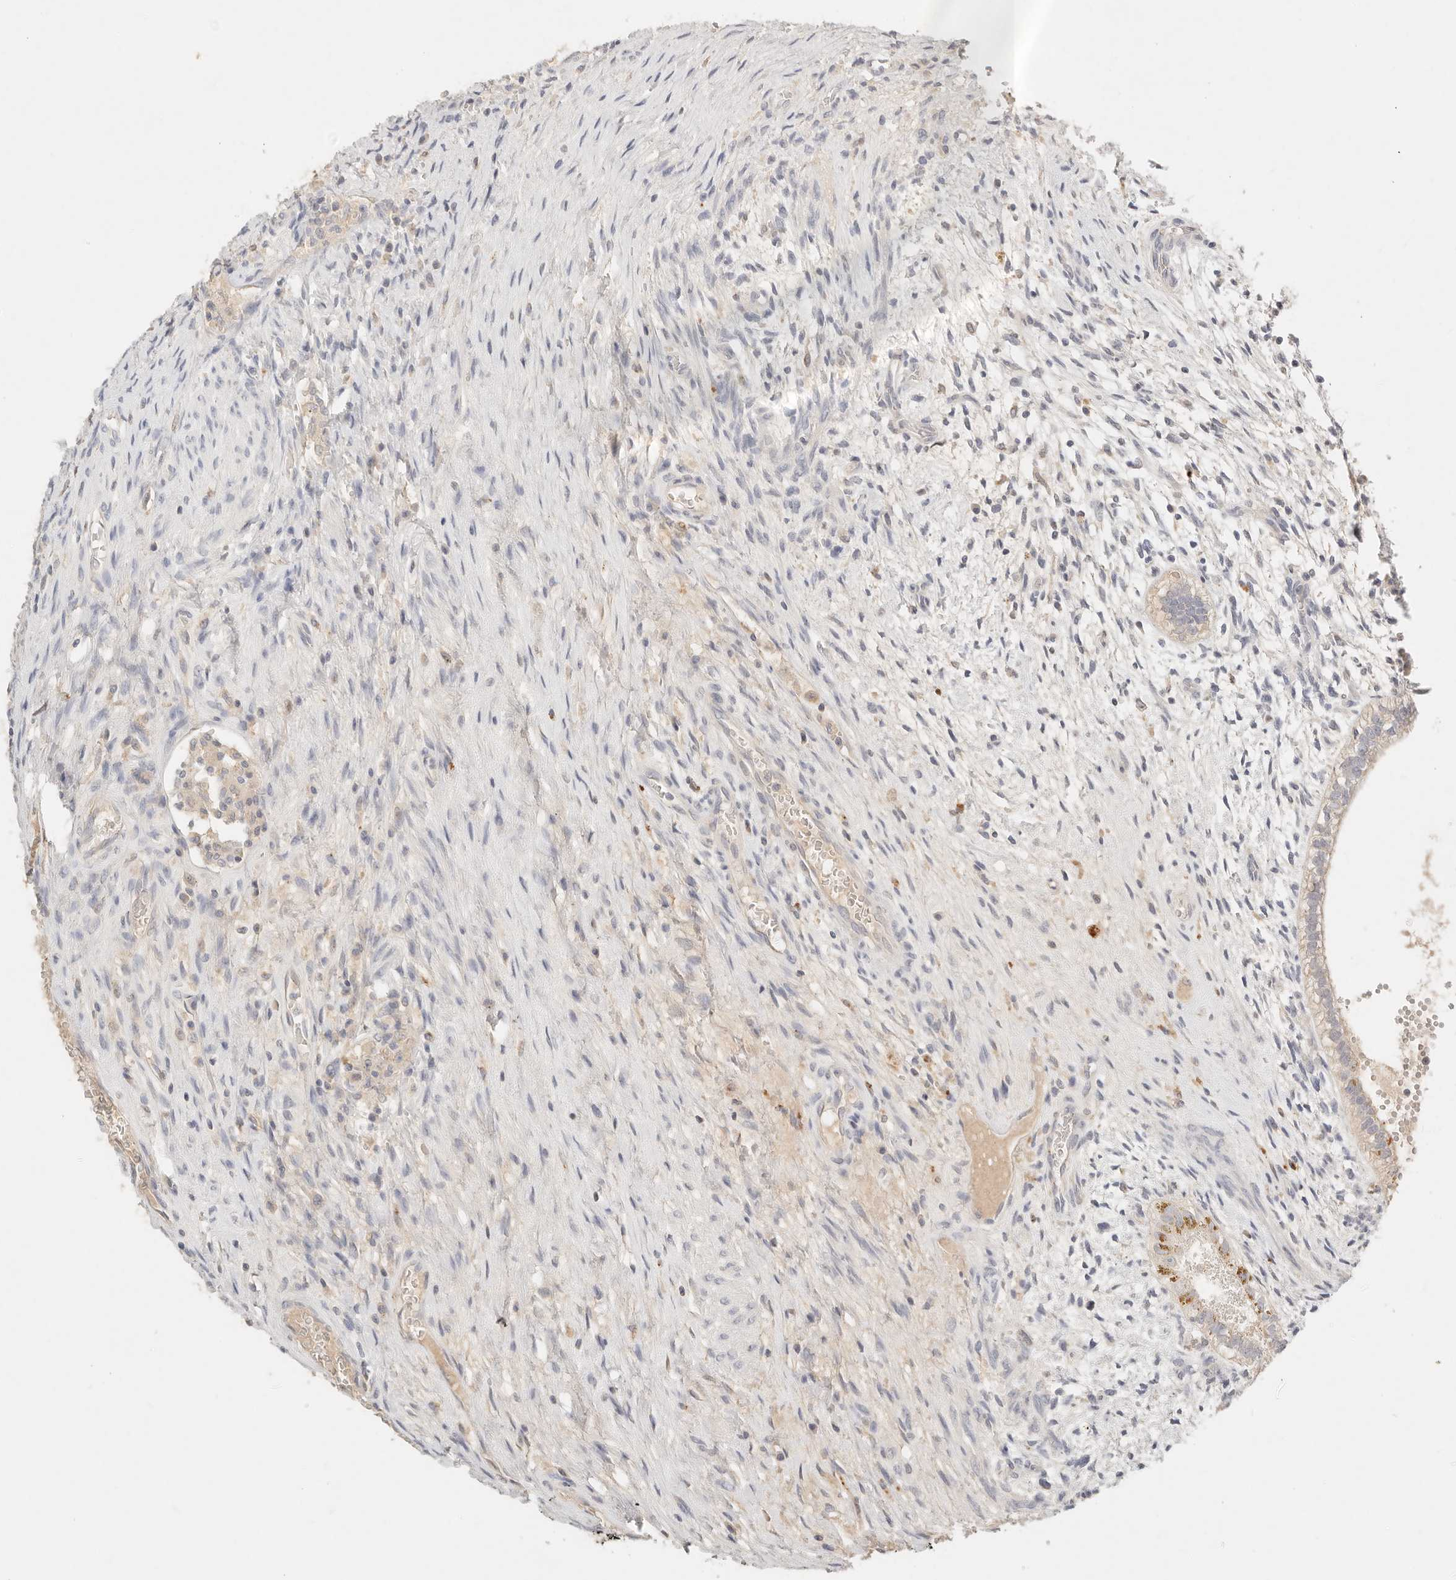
{"staining": {"intensity": "negative", "quantity": "none", "location": "none"}, "tissue": "testis cancer", "cell_type": "Tumor cells", "image_type": "cancer", "snomed": [{"axis": "morphology", "description": "Carcinoma, Embryonal, NOS"}, {"axis": "topography", "description": "Testis"}], "caption": "There is no significant expression in tumor cells of testis embryonal carcinoma.", "gene": "CEP120", "patient": {"sex": "male", "age": 26}}